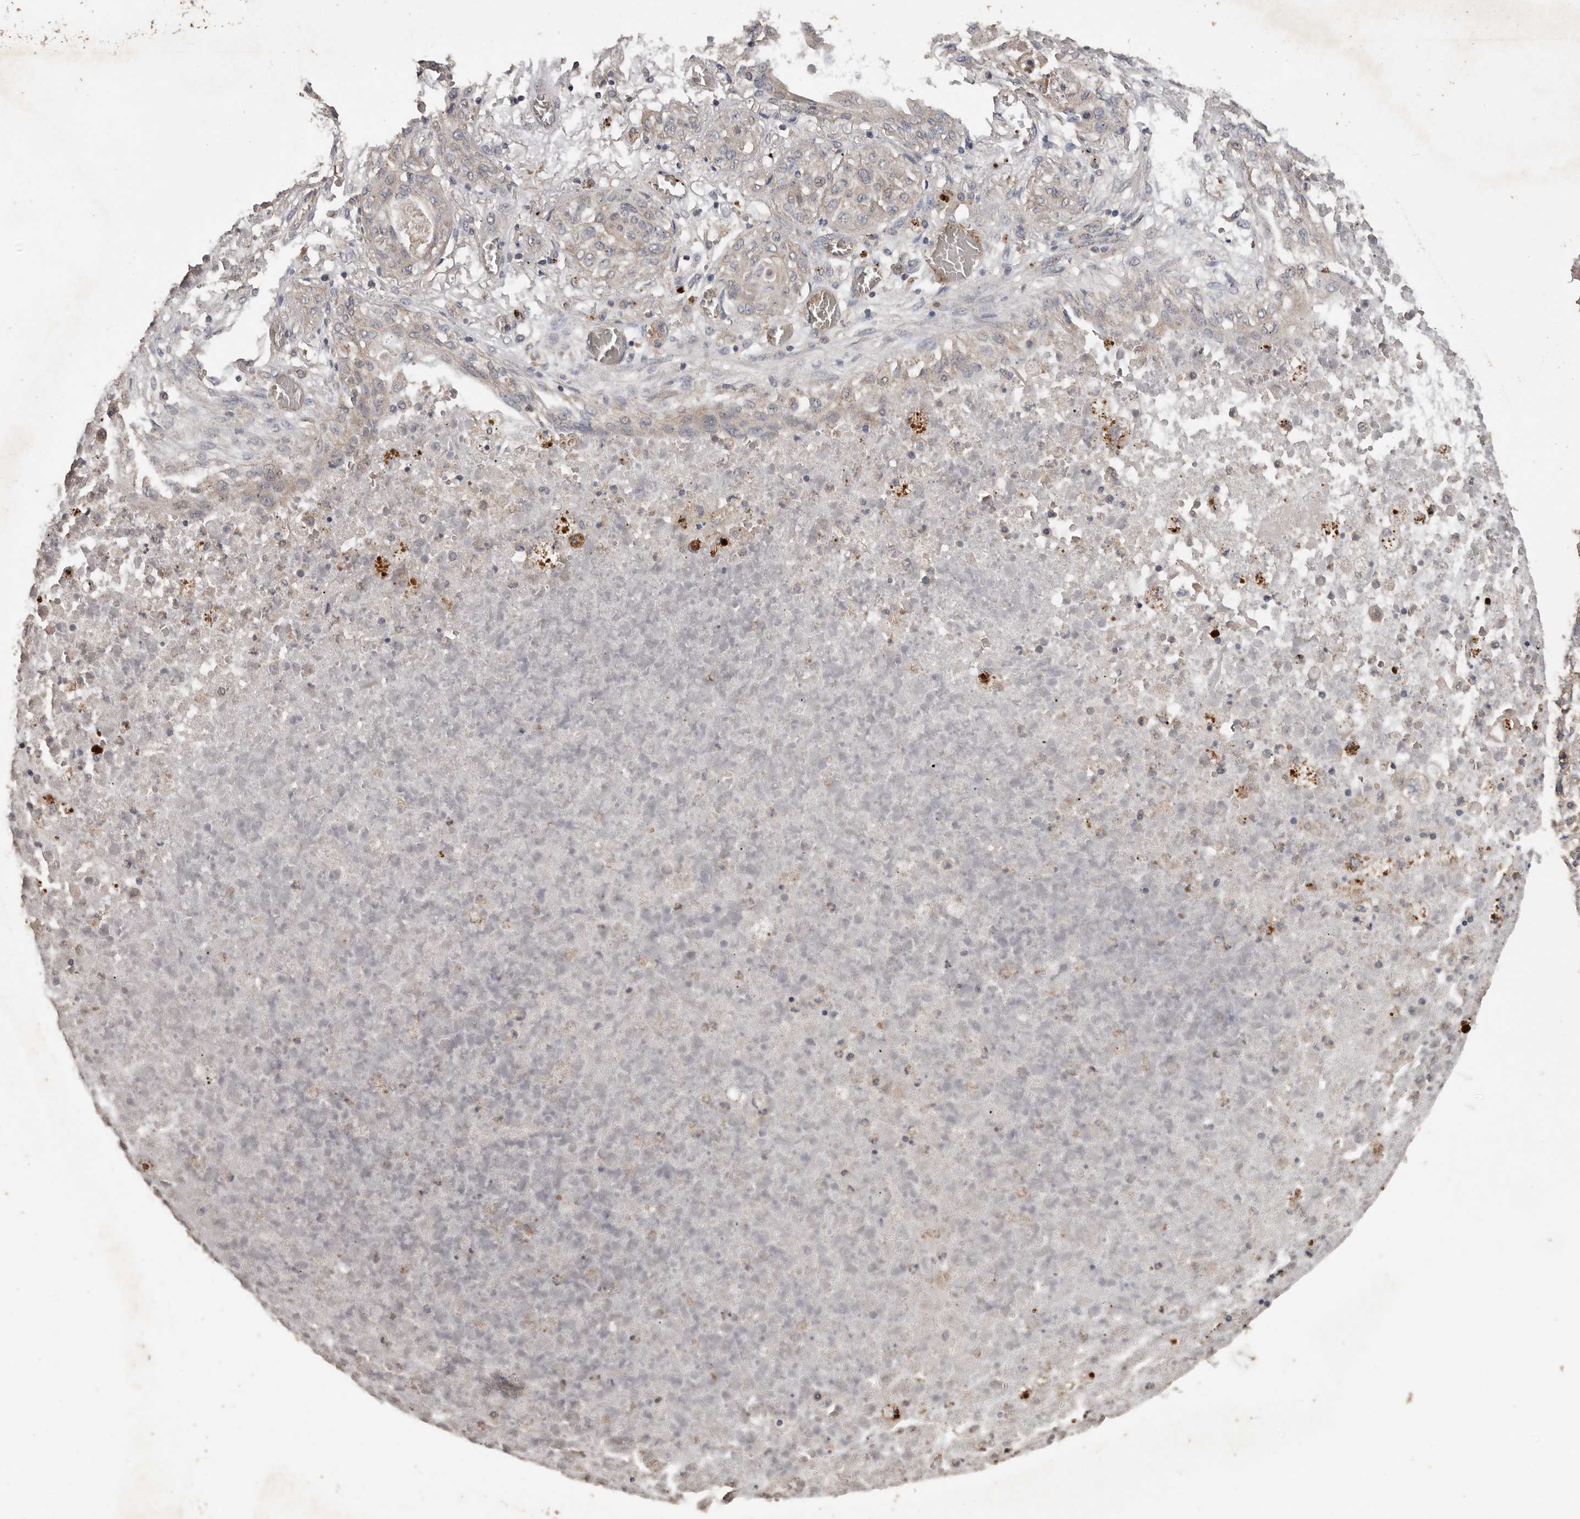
{"staining": {"intensity": "weak", "quantity": "<25%", "location": "cytoplasmic/membranous"}, "tissue": "lung cancer", "cell_type": "Tumor cells", "image_type": "cancer", "snomed": [{"axis": "morphology", "description": "Squamous cell carcinoma, NOS"}, {"axis": "topography", "description": "Lung"}], "caption": "A high-resolution photomicrograph shows IHC staining of lung cancer, which demonstrates no significant positivity in tumor cells.", "gene": "HYAL4", "patient": {"sex": "female", "age": 47}}